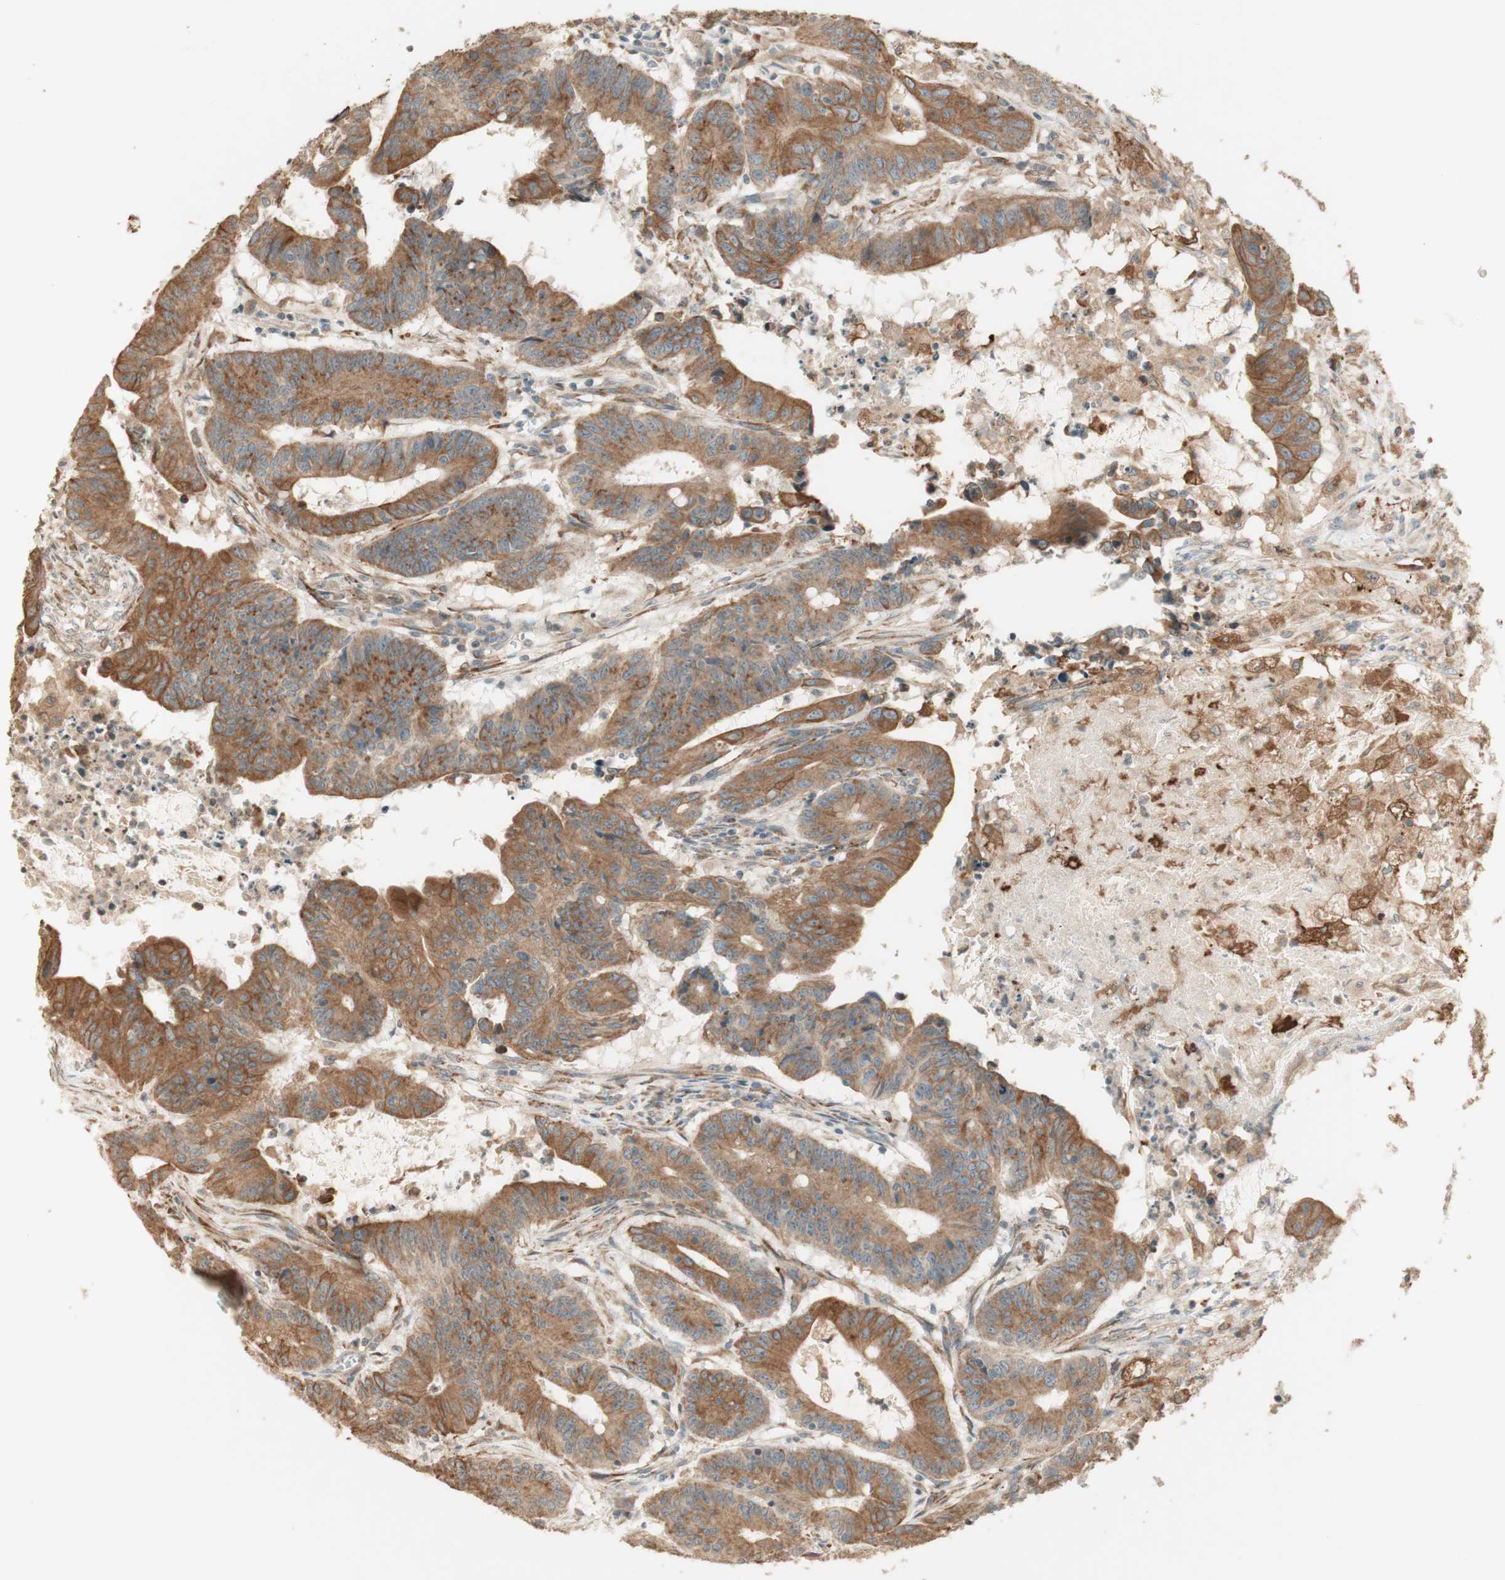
{"staining": {"intensity": "moderate", "quantity": ">75%", "location": "cytoplasmic/membranous"}, "tissue": "colorectal cancer", "cell_type": "Tumor cells", "image_type": "cancer", "snomed": [{"axis": "morphology", "description": "Adenocarcinoma, NOS"}, {"axis": "topography", "description": "Colon"}], "caption": "Approximately >75% of tumor cells in colorectal cancer (adenocarcinoma) reveal moderate cytoplasmic/membranous protein staining as visualized by brown immunohistochemical staining.", "gene": "CLCN2", "patient": {"sex": "male", "age": 45}}